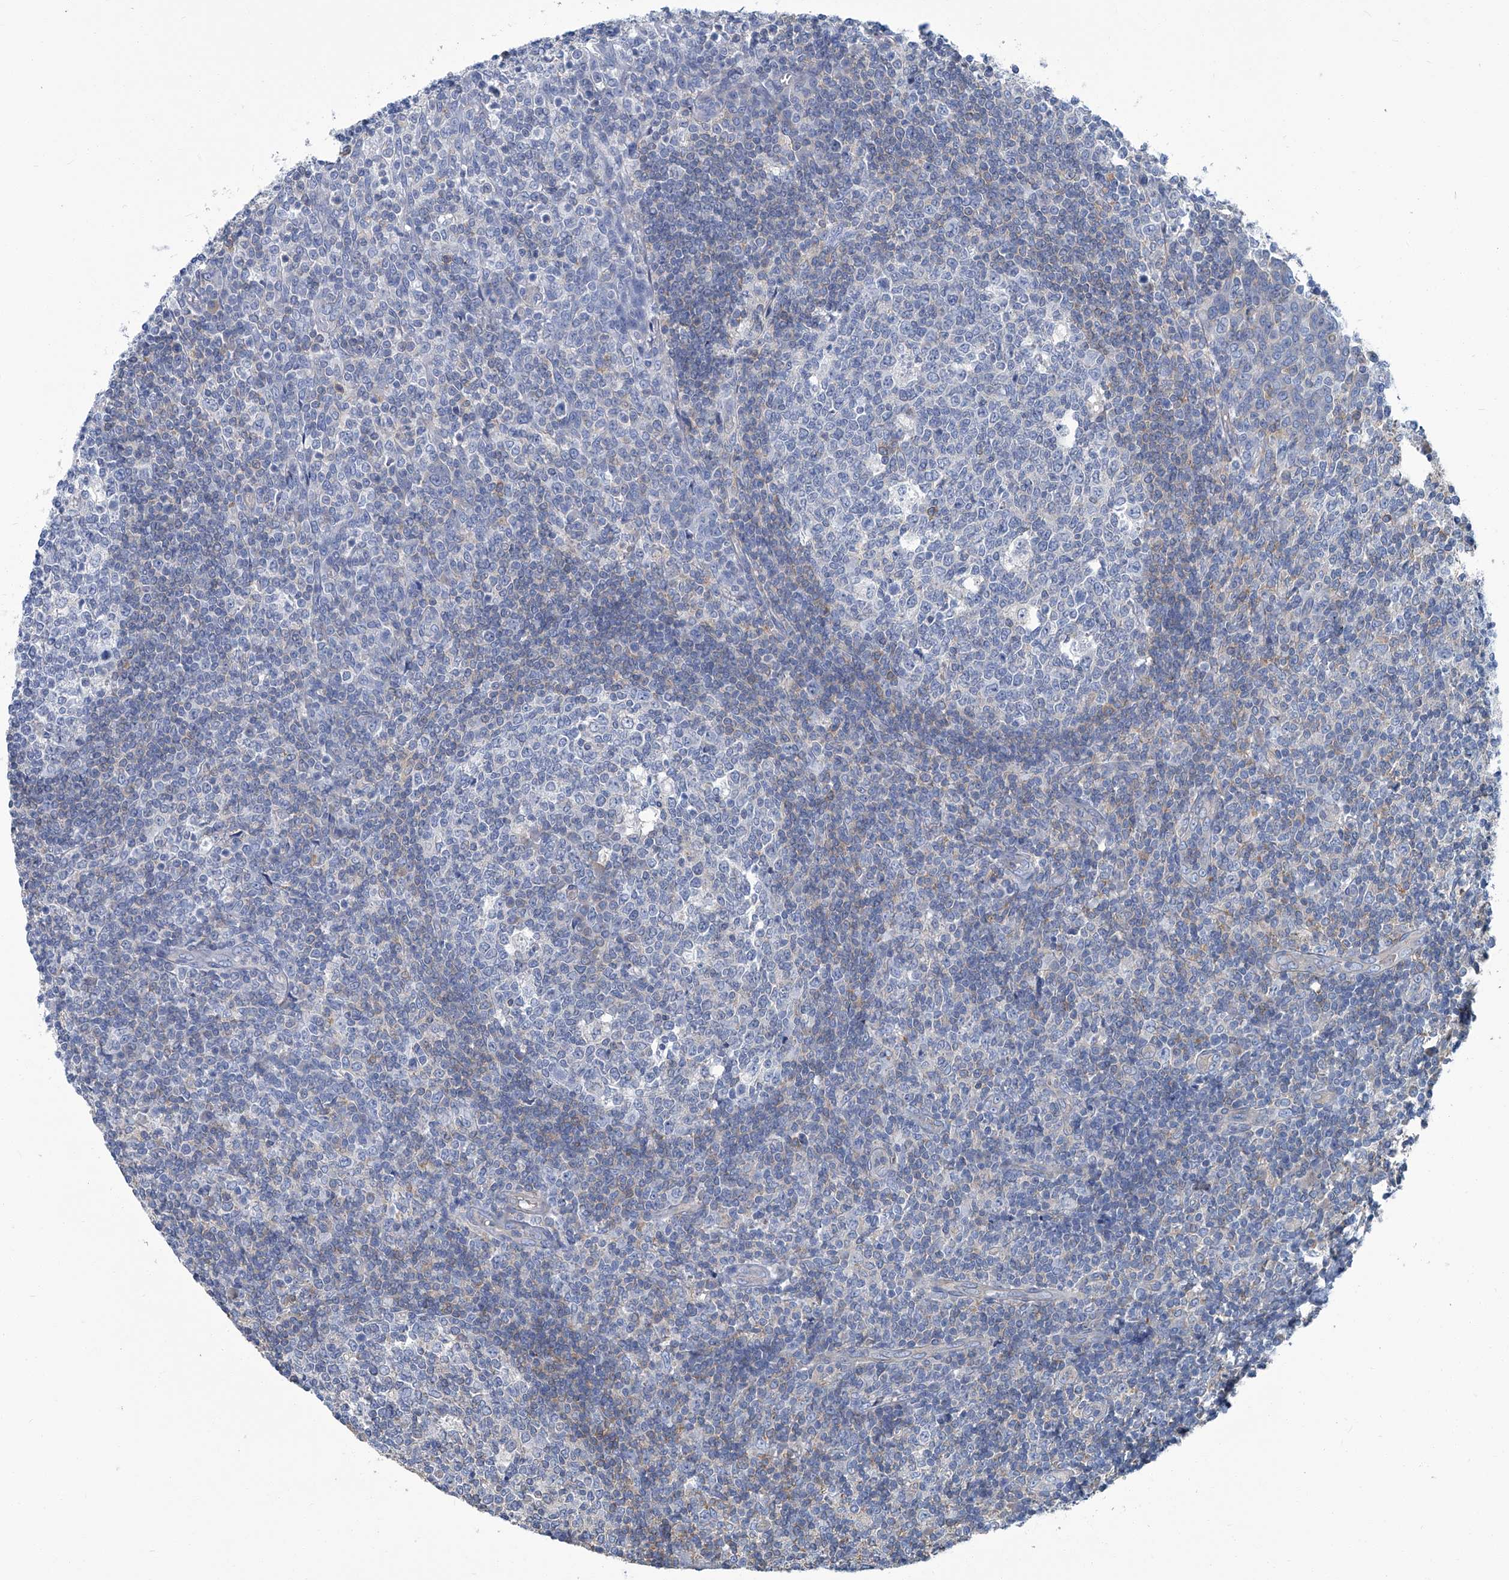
{"staining": {"intensity": "negative", "quantity": "none", "location": "none"}, "tissue": "tonsil", "cell_type": "Germinal center cells", "image_type": "normal", "snomed": [{"axis": "morphology", "description": "Normal tissue, NOS"}, {"axis": "topography", "description": "Tonsil"}], "caption": "Immunohistochemistry of normal human tonsil displays no positivity in germinal center cells.", "gene": "PFKL", "patient": {"sex": "female", "age": 19}}